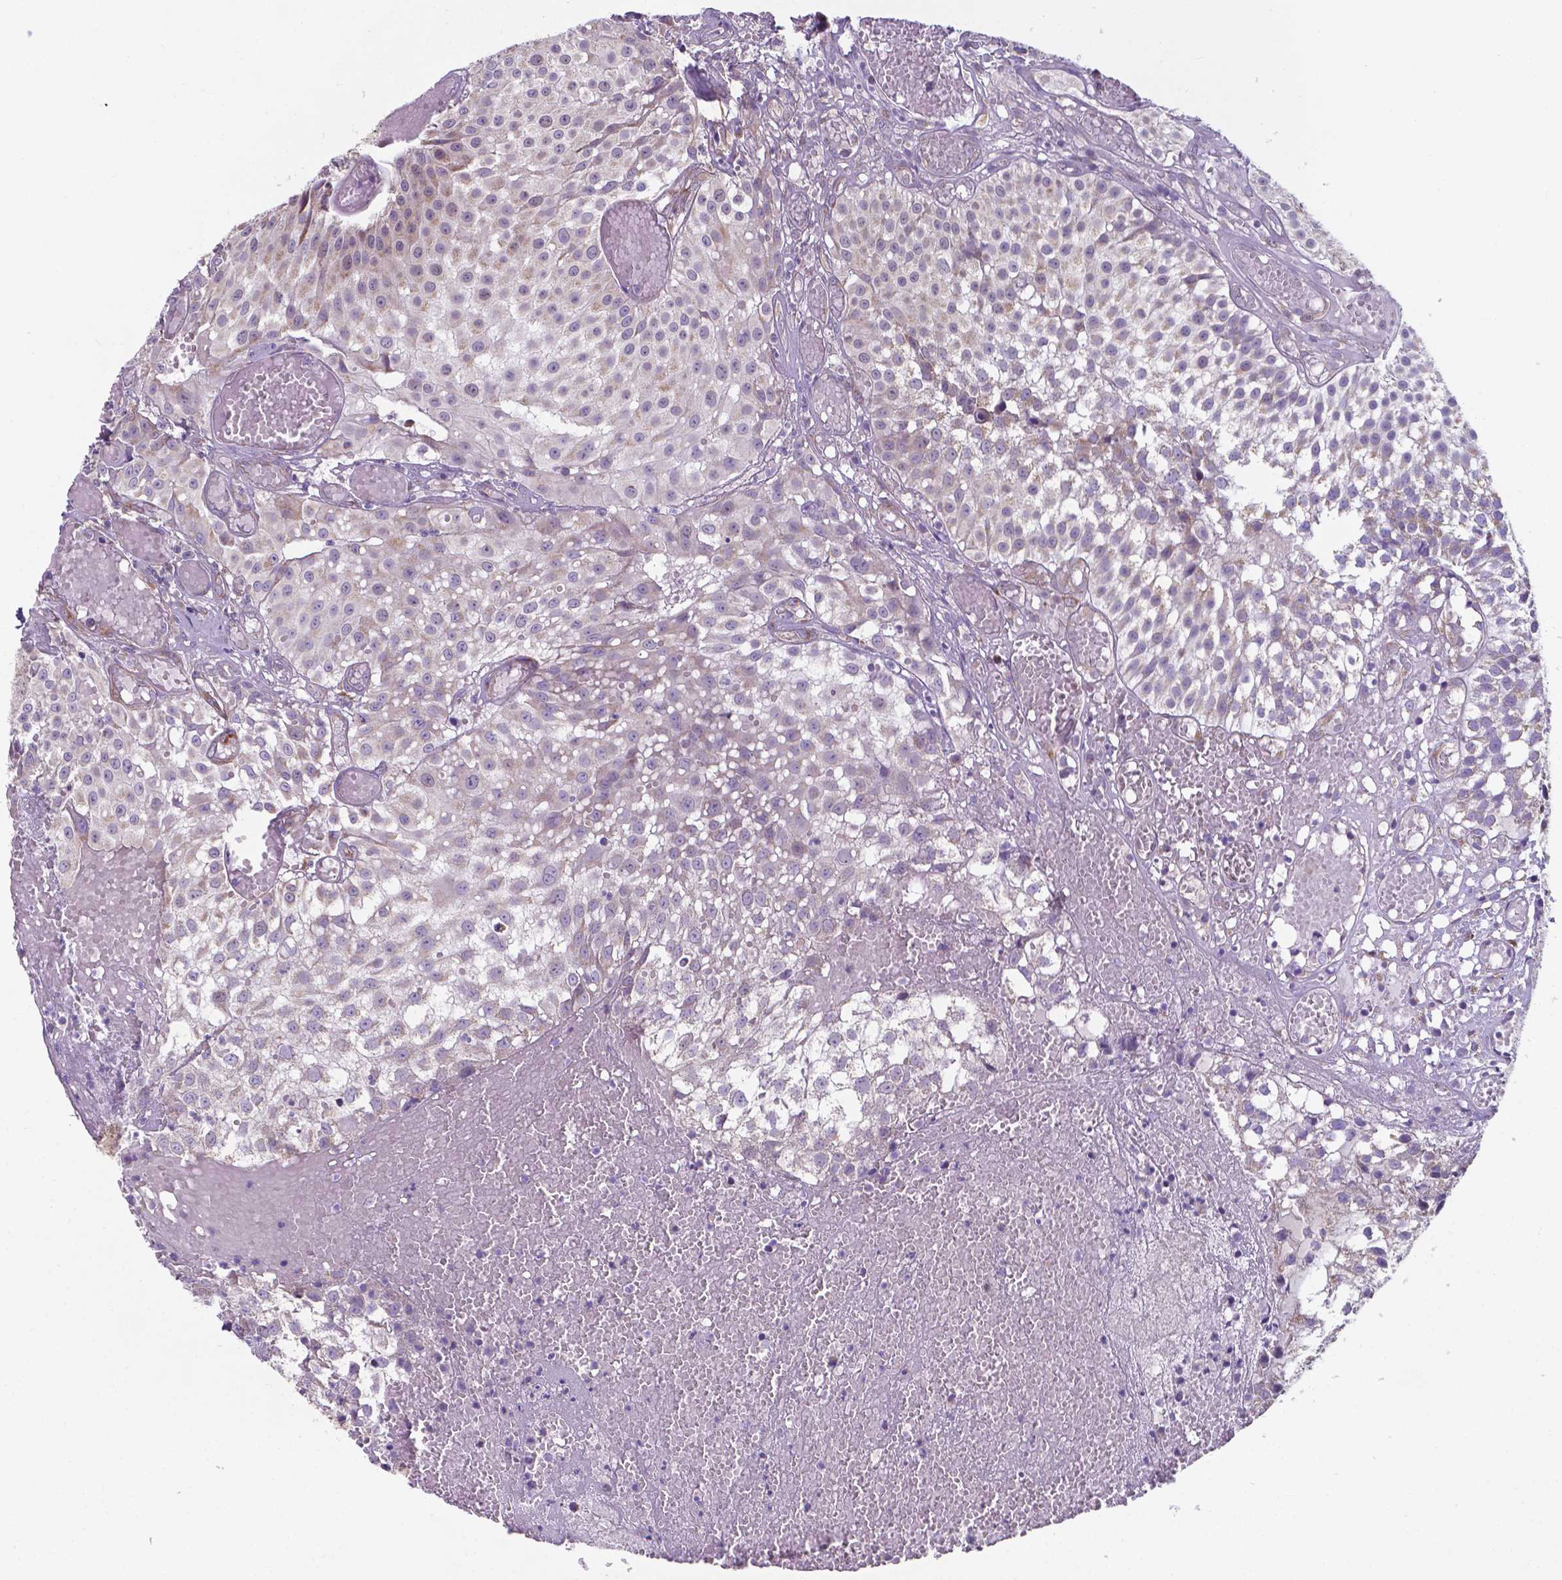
{"staining": {"intensity": "negative", "quantity": "none", "location": "none"}, "tissue": "urothelial cancer", "cell_type": "Tumor cells", "image_type": "cancer", "snomed": [{"axis": "morphology", "description": "Urothelial carcinoma, Low grade"}, {"axis": "topography", "description": "Urinary bladder"}], "caption": "A photomicrograph of urothelial carcinoma (low-grade) stained for a protein displays no brown staining in tumor cells.", "gene": "FAM114A1", "patient": {"sex": "male", "age": 79}}